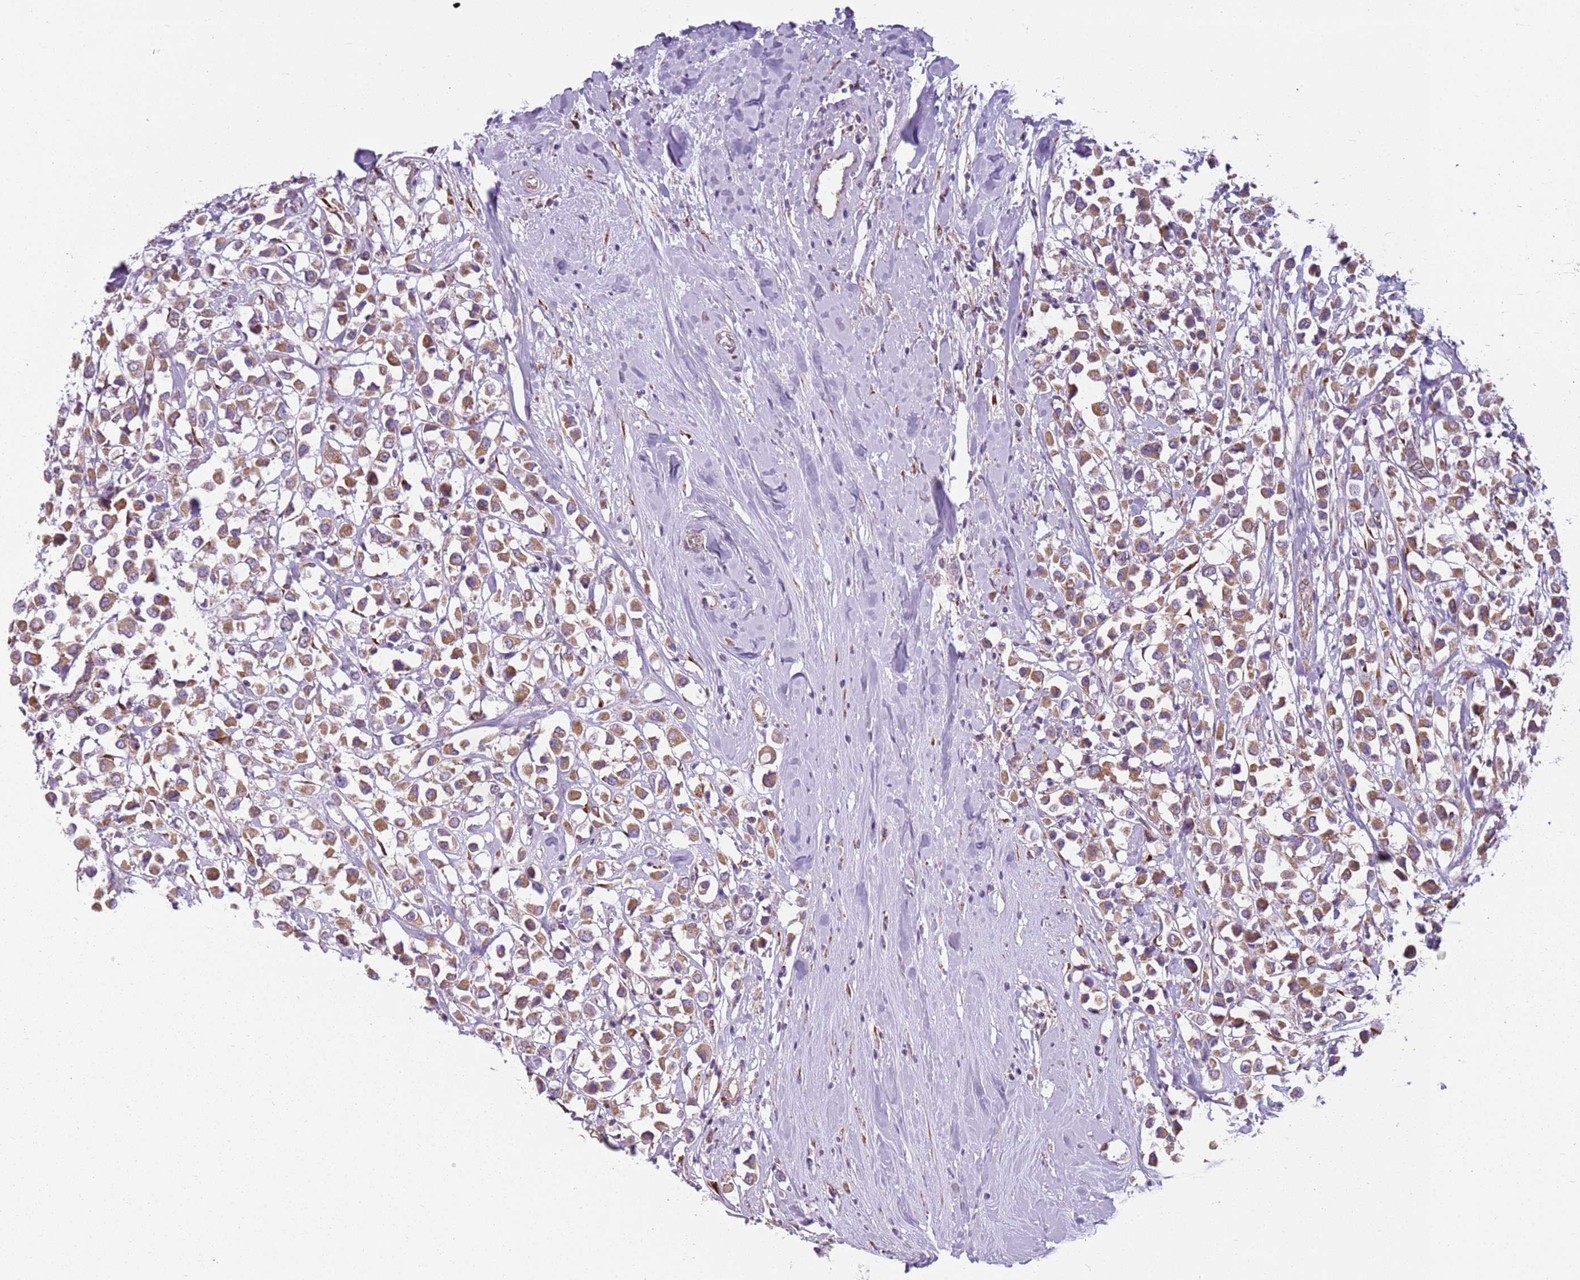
{"staining": {"intensity": "moderate", "quantity": ">75%", "location": "cytoplasmic/membranous"}, "tissue": "breast cancer", "cell_type": "Tumor cells", "image_type": "cancer", "snomed": [{"axis": "morphology", "description": "Duct carcinoma"}, {"axis": "topography", "description": "Breast"}], "caption": "Protein analysis of breast cancer (infiltrating ductal carcinoma) tissue displays moderate cytoplasmic/membranous staining in about >75% of tumor cells.", "gene": "TMEM200C", "patient": {"sex": "female", "age": 87}}